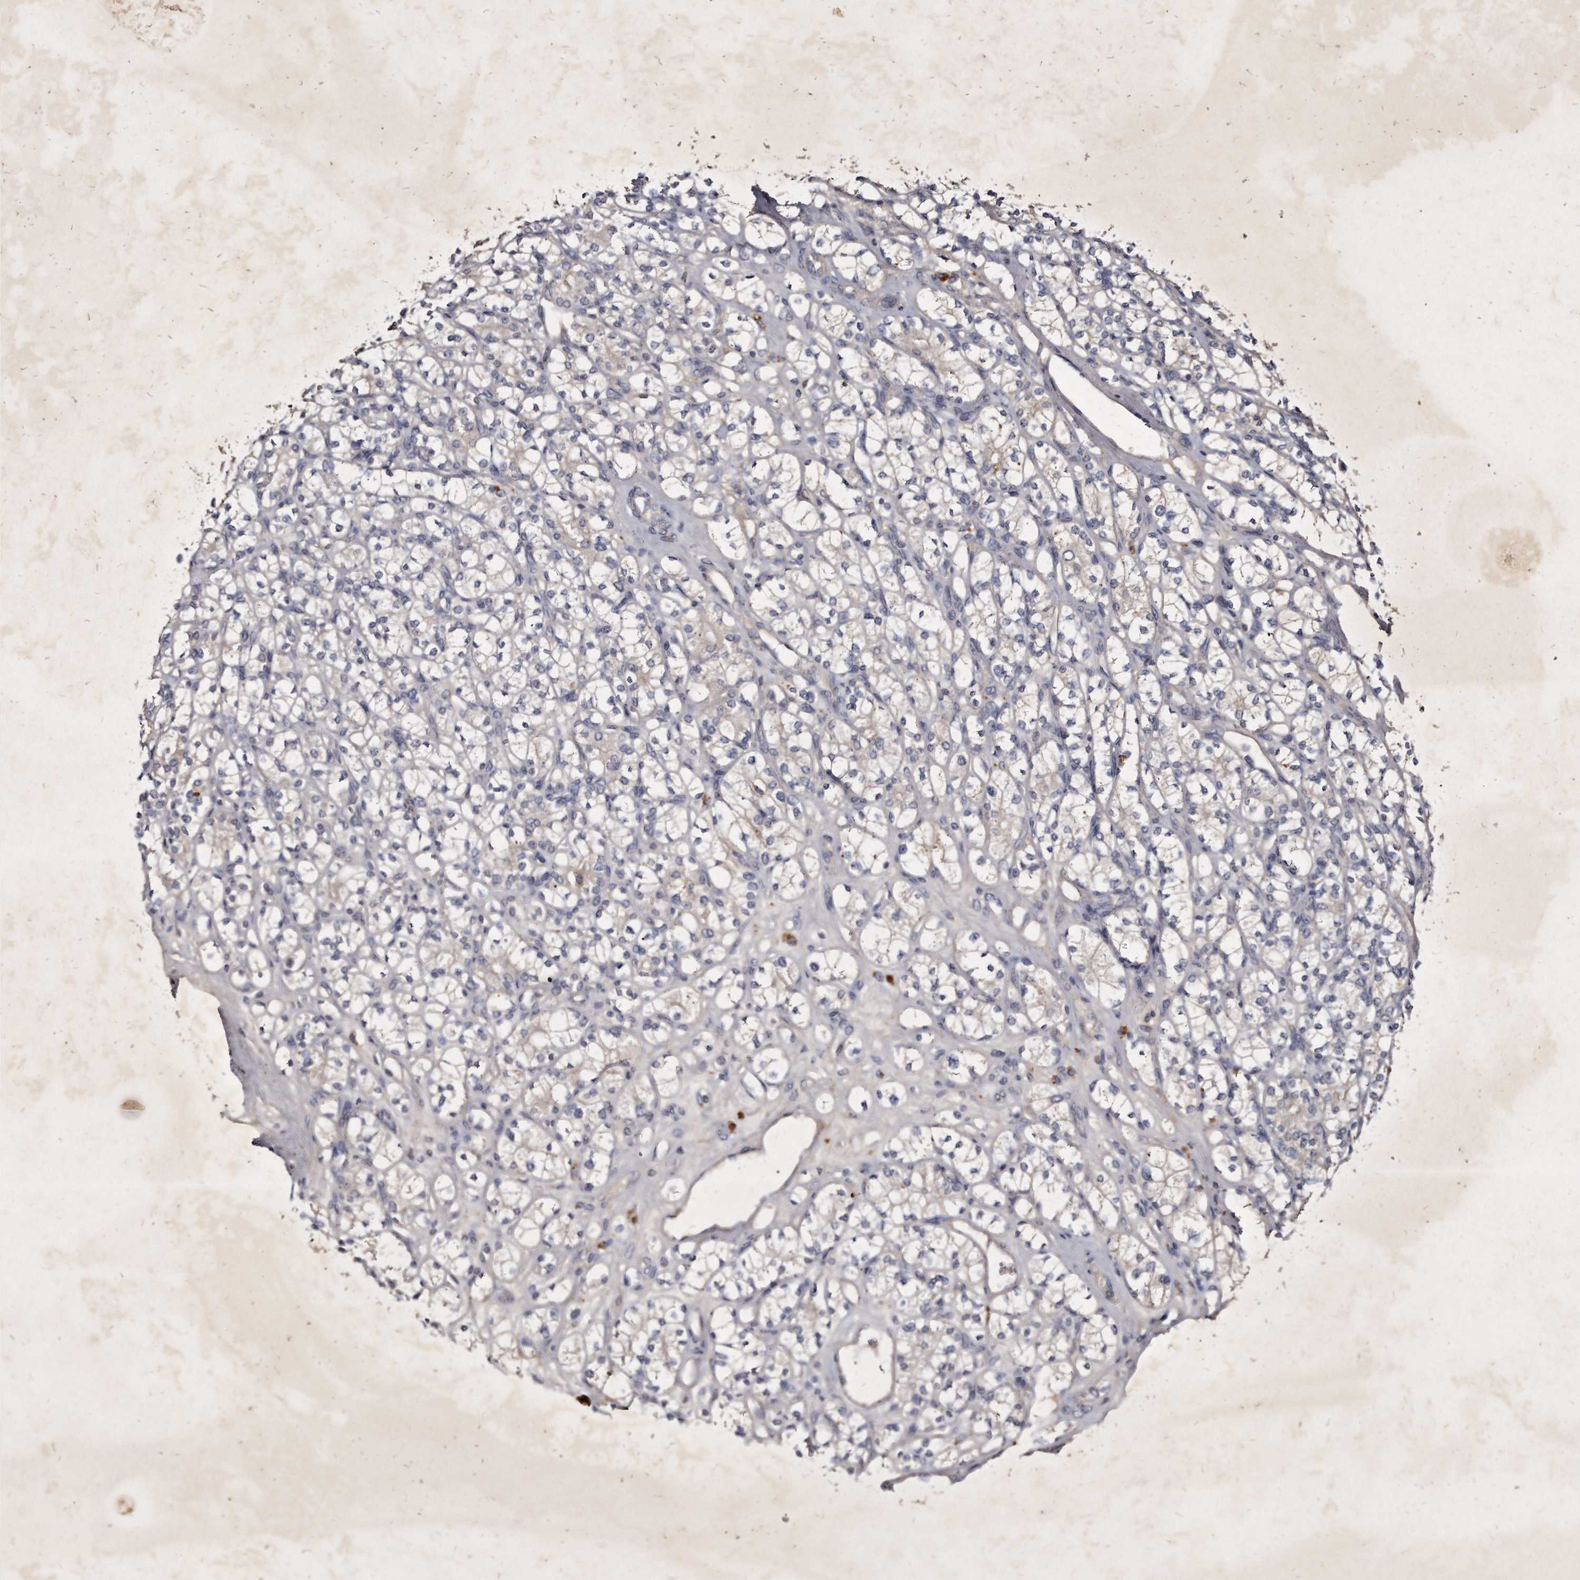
{"staining": {"intensity": "negative", "quantity": "none", "location": "none"}, "tissue": "renal cancer", "cell_type": "Tumor cells", "image_type": "cancer", "snomed": [{"axis": "morphology", "description": "Adenocarcinoma, NOS"}, {"axis": "topography", "description": "Kidney"}], "caption": "This is an immunohistochemistry histopathology image of adenocarcinoma (renal). There is no staining in tumor cells.", "gene": "KLHDC3", "patient": {"sex": "male", "age": 77}}